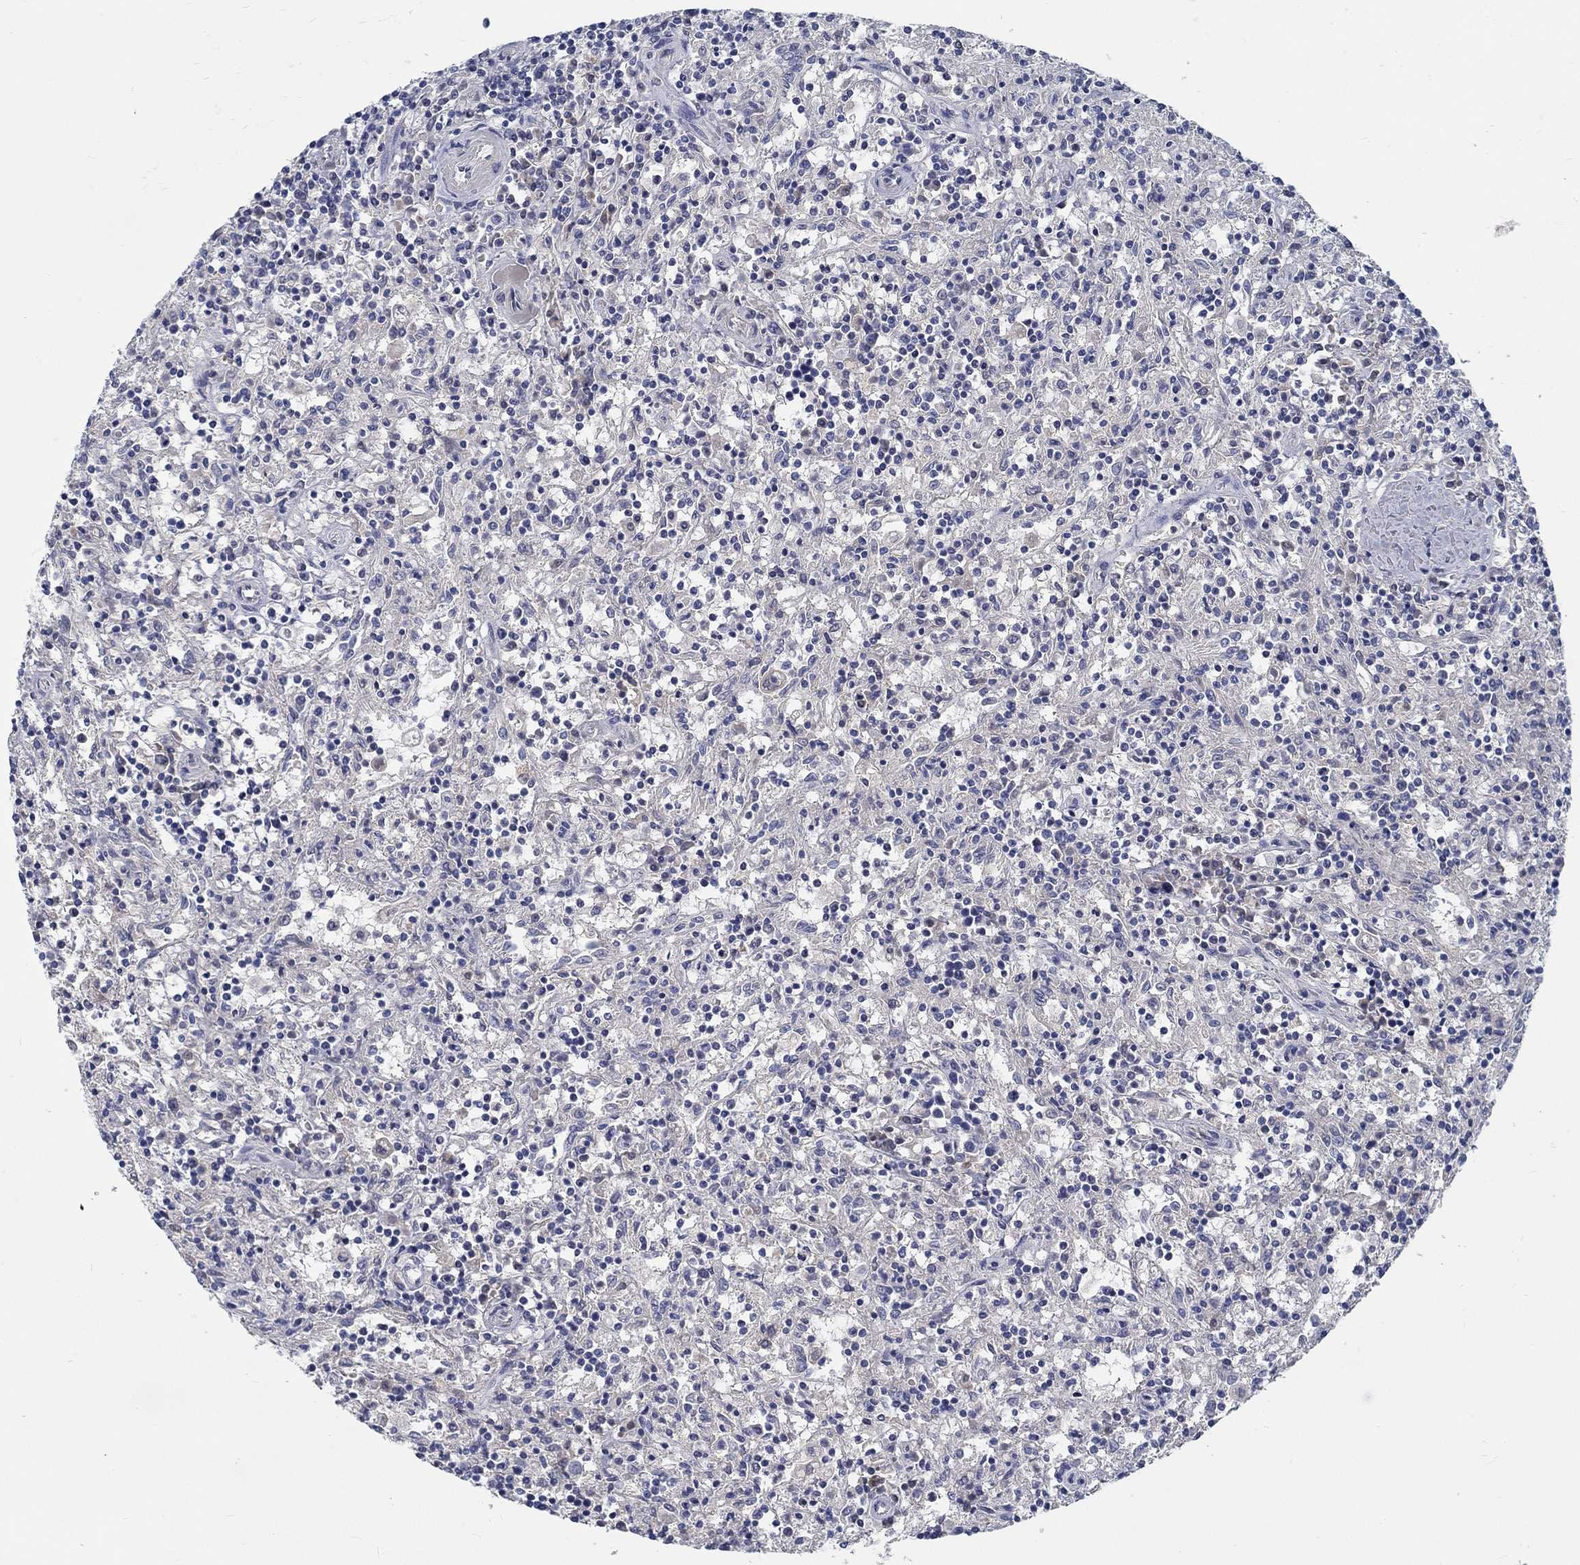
{"staining": {"intensity": "negative", "quantity": "none", "location": "none"}, "tissue": "lymphoma", "cell_type": "Tumor cells", "image_type": "cancer", "snomed": [{"axis": "morphology", "description": "Malignant lymphoma, non-Hodgkin's type, Low grade"}, {"axis": "topography", "description": "Spleen"}], "caption": "This is an immunohistochemistry (IHC) photomicrograph of low-grade malignant lymphoma, non-Hodgkin's type. There is no staining in tumor cells.", "gene": "MYBPC1", "patient": {"sex": "male", "age": 62}}